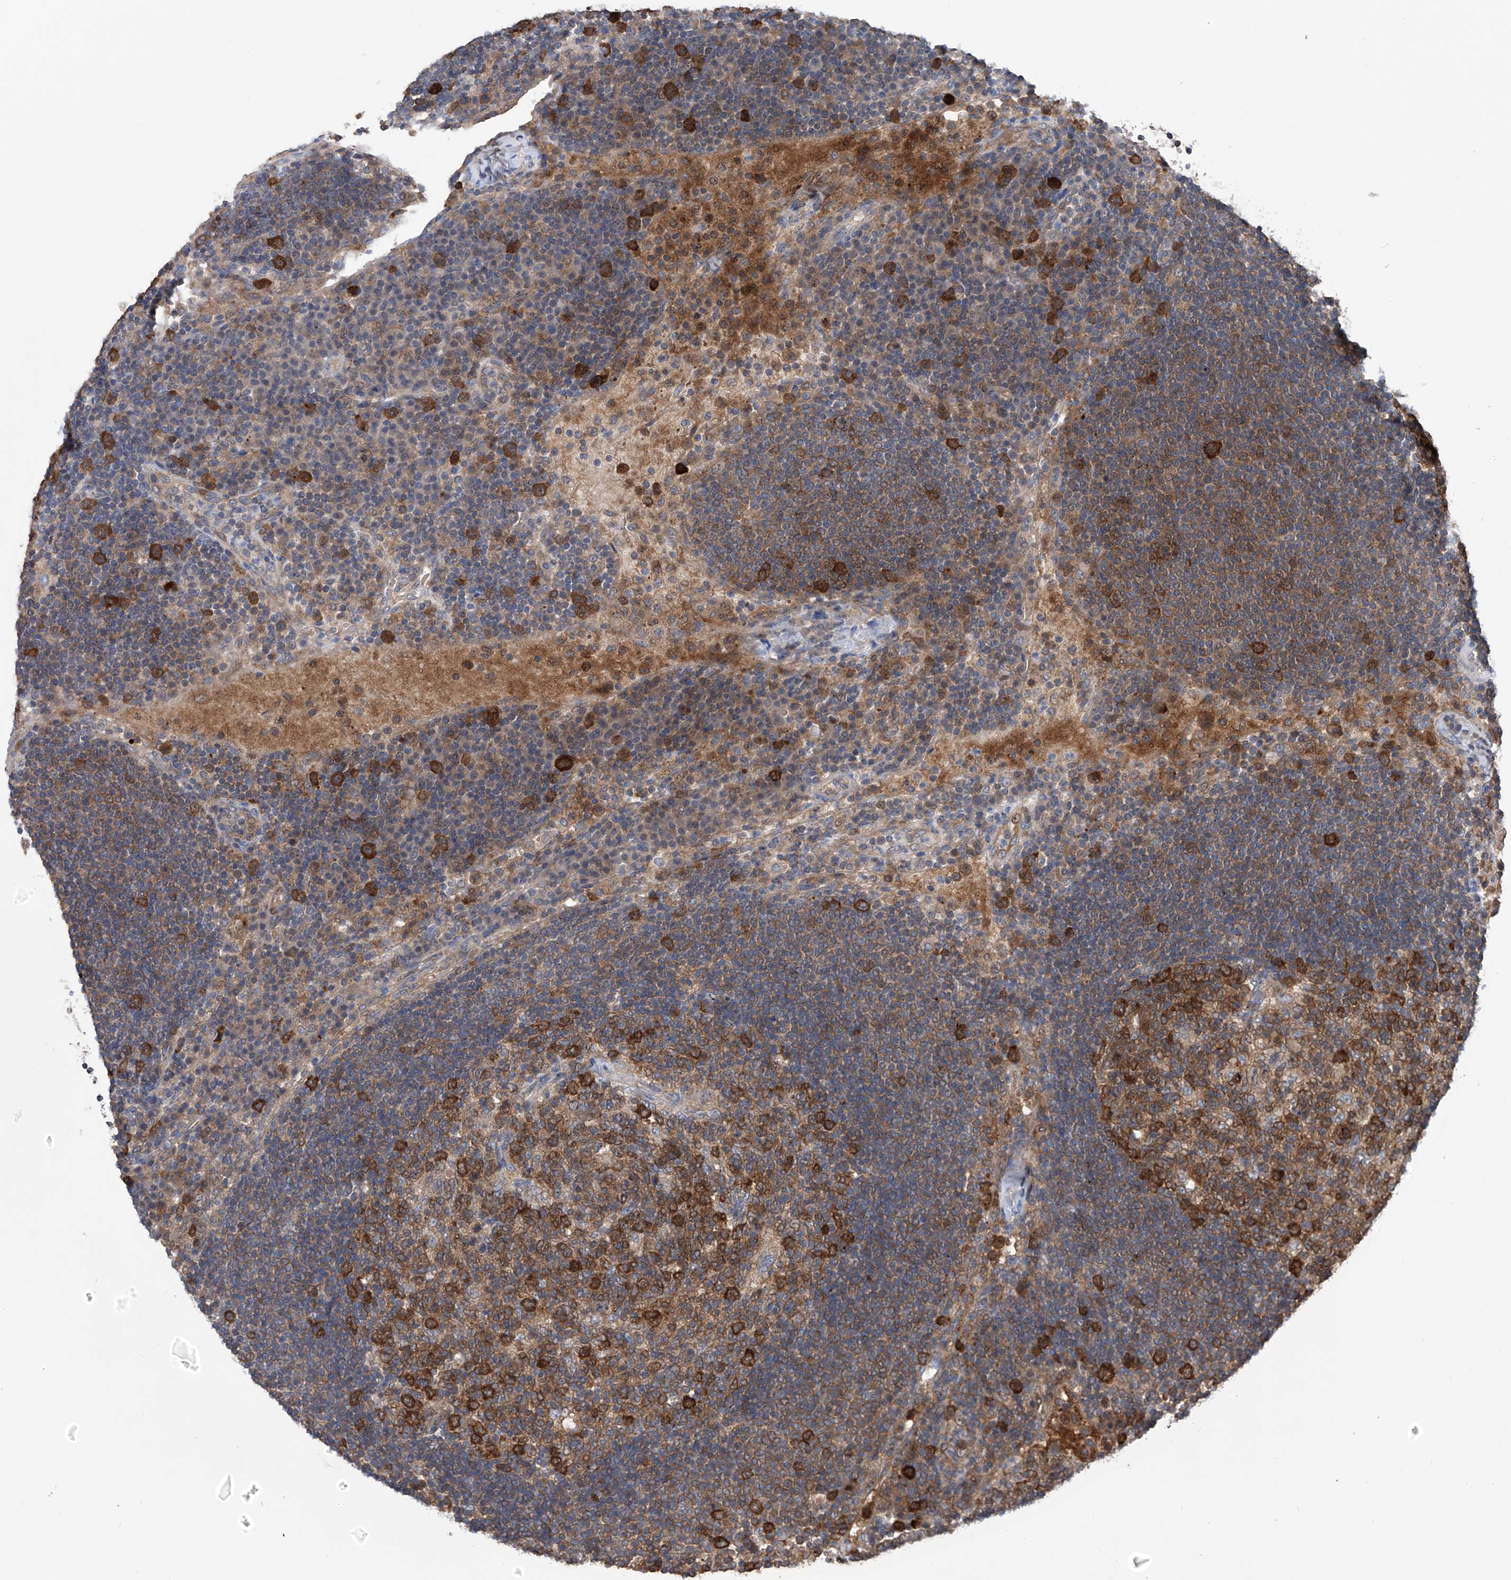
{"staining": {"intensity": "strong", "quantity": "25%-75%", "location": "cytoplasmic/membranous"}, "tissue": "lymph node", "cell_type": "Germinal center cells", "image_type": "normal", "snomed": [{"axis": "morphology", "description": "Normal tissue, NOS"}, {"axis": "topography", "description": "Lymph node"}], "caption": "Immunohistochemical staining of normal lymph node exhibits 25%-75% levels of strong cytoplasmic/membranous protein positivity in about 25%-75% of germinal center cells.", "gene": "NUDT17", "patient": {"sex": "female", "age": 53}}